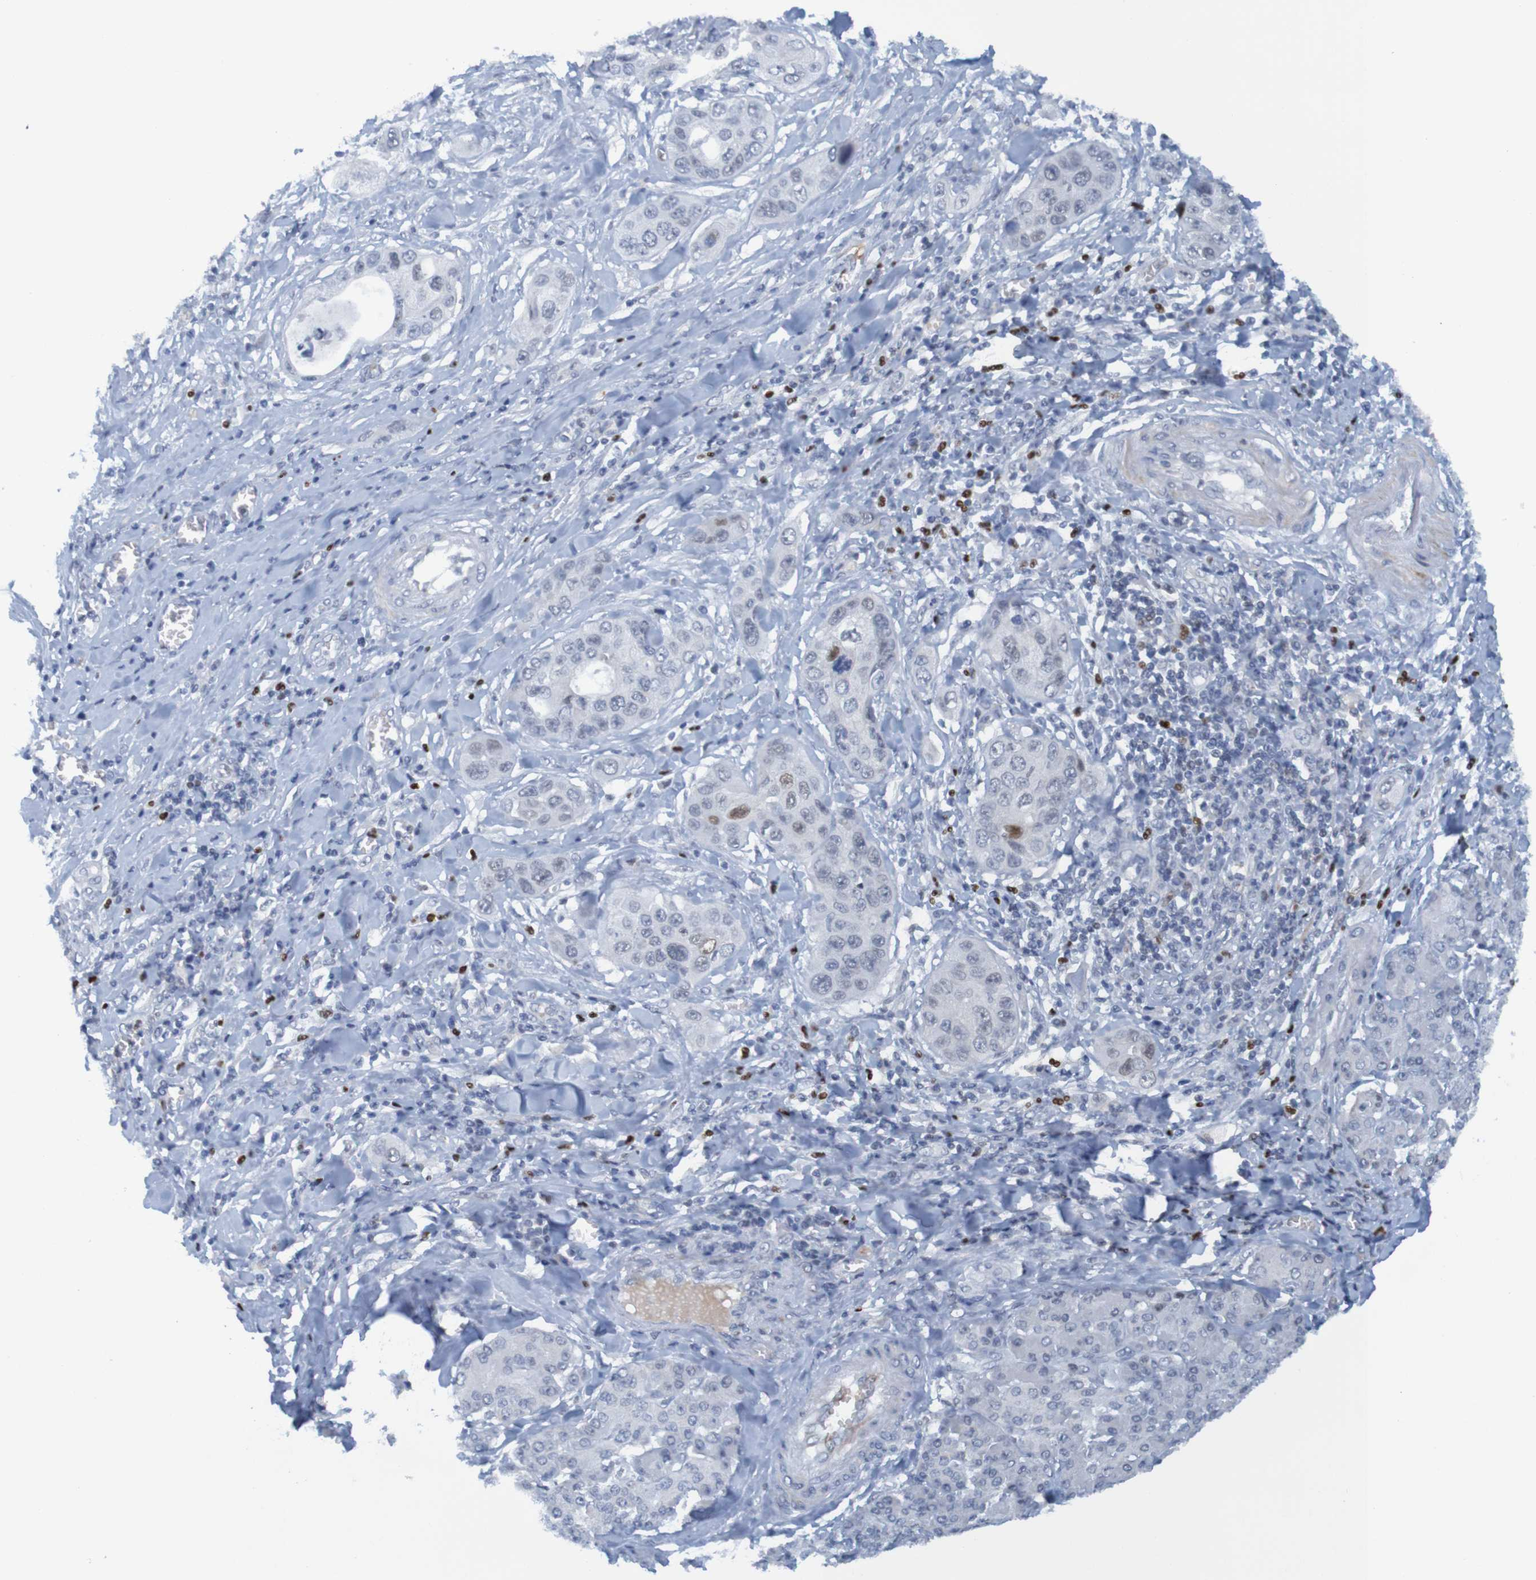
{"staining": {"intensity": "negative", "quantity": "none", "location": "none"}, "tissue": "pancreatic cancer", "cell_type": "Tumor cells", "image_type": "cancer", "snomed": [{"axis": "morphology", "description": "Adenocarcinoma, NOS"}, {"axis": "topography", "description": "Pancreas"}], "caption": "Pancreatic cancer was stained to show a protein in brown. There is no significant staining in tumor cells. (DAB immunohistochemistry, high magnification).", "gene": "USP36", "patient": {"sex": "female", "age": 70}}